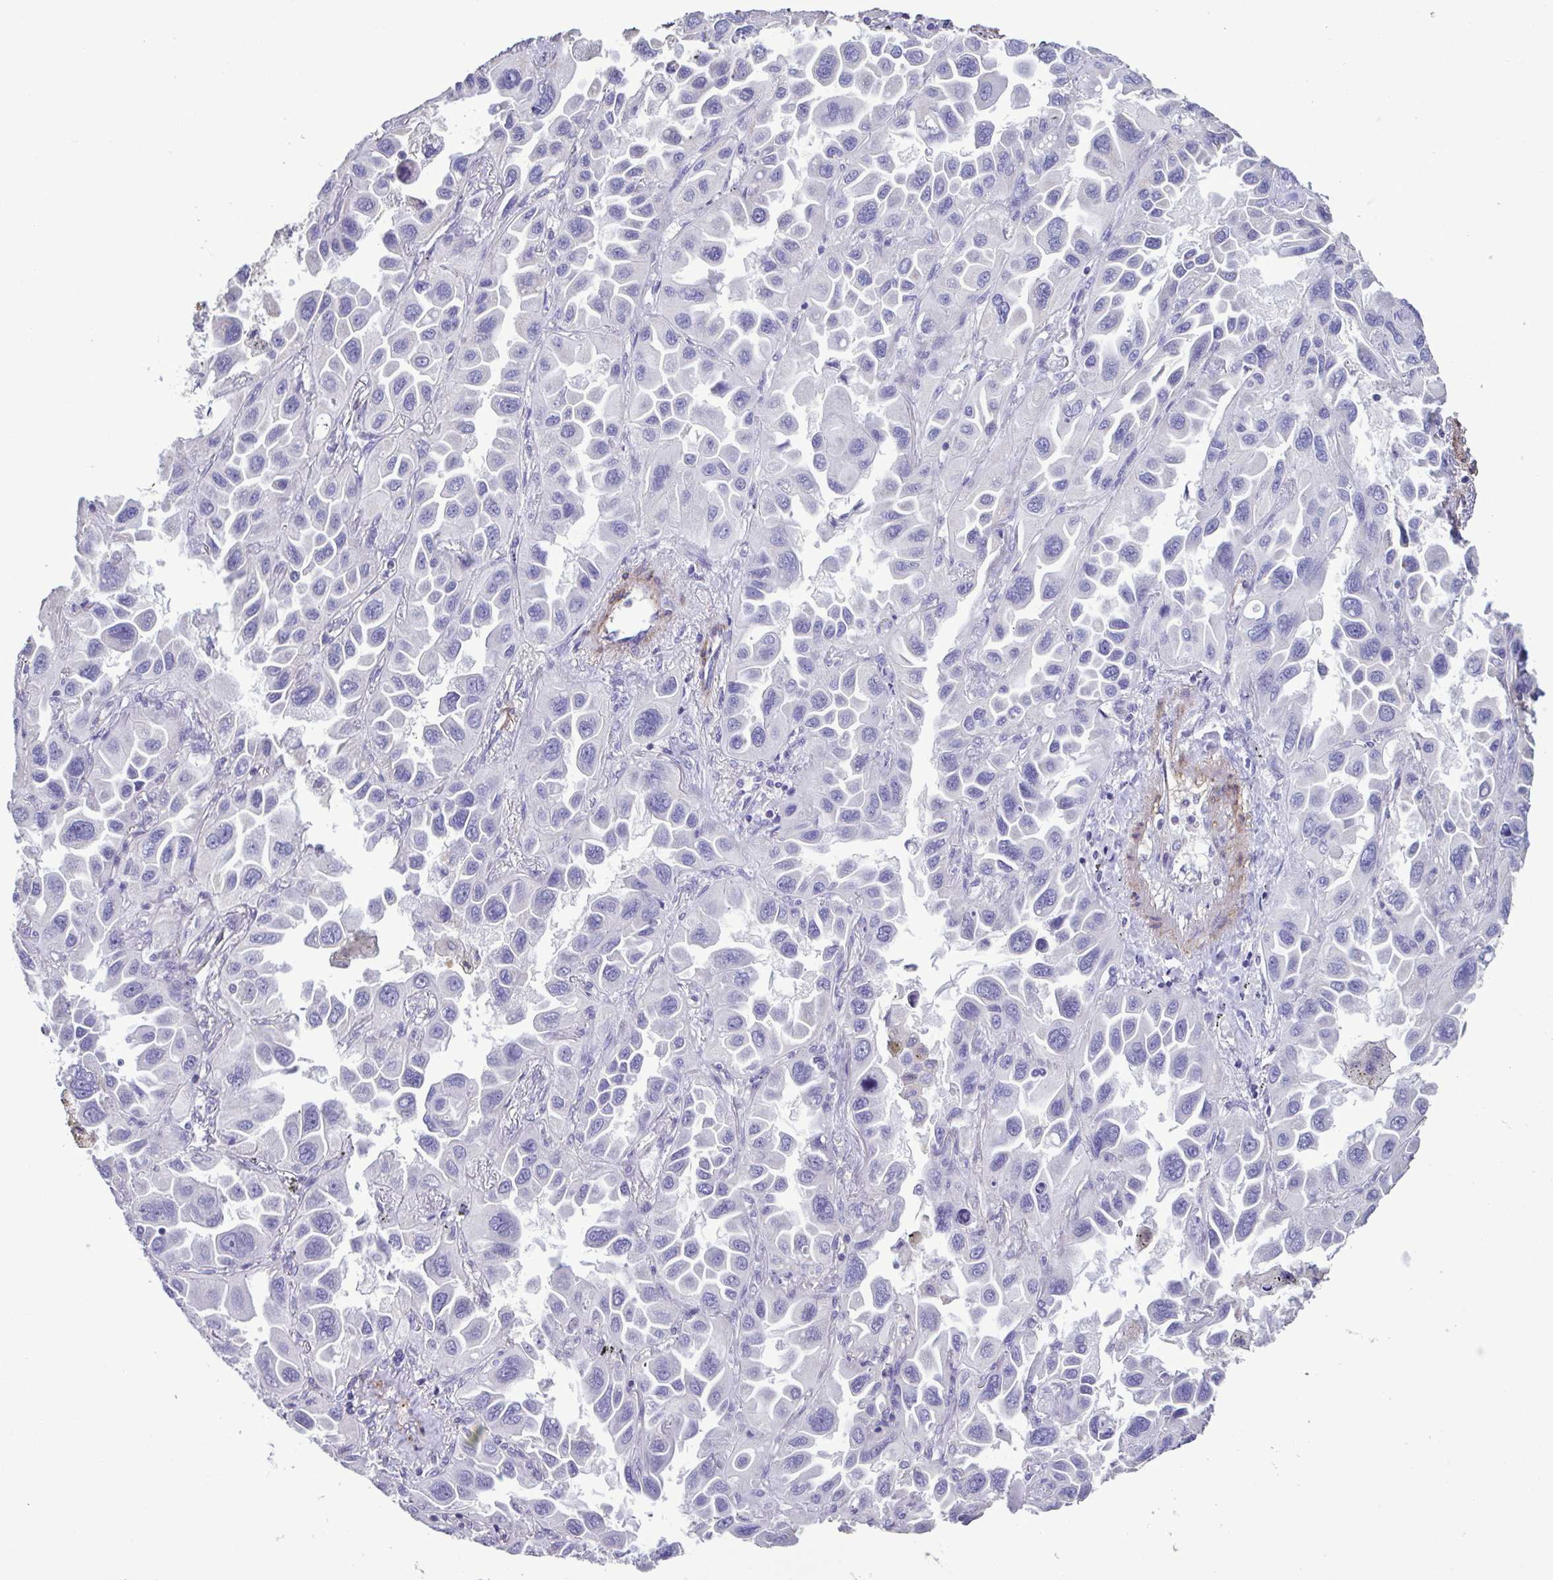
{"staining": {"intensity": "negative", "quantity": "none", "location": "none"}, "tissue": "lung cancer", "cell_type": "Tumor cells", "image_type": "cancer", "snomed": [{"axis": "morphology", "description": "Adenocarcinoma, NOS"}, {"axis": "topography", "description": "Lung"}], "caption": "Lung adenocarcinoma was stained to show a protein in brown. There is no significant staining in tumor cells.", "gene": "PLA2G4E", "patient": {"sex": "male", "age": 64}}